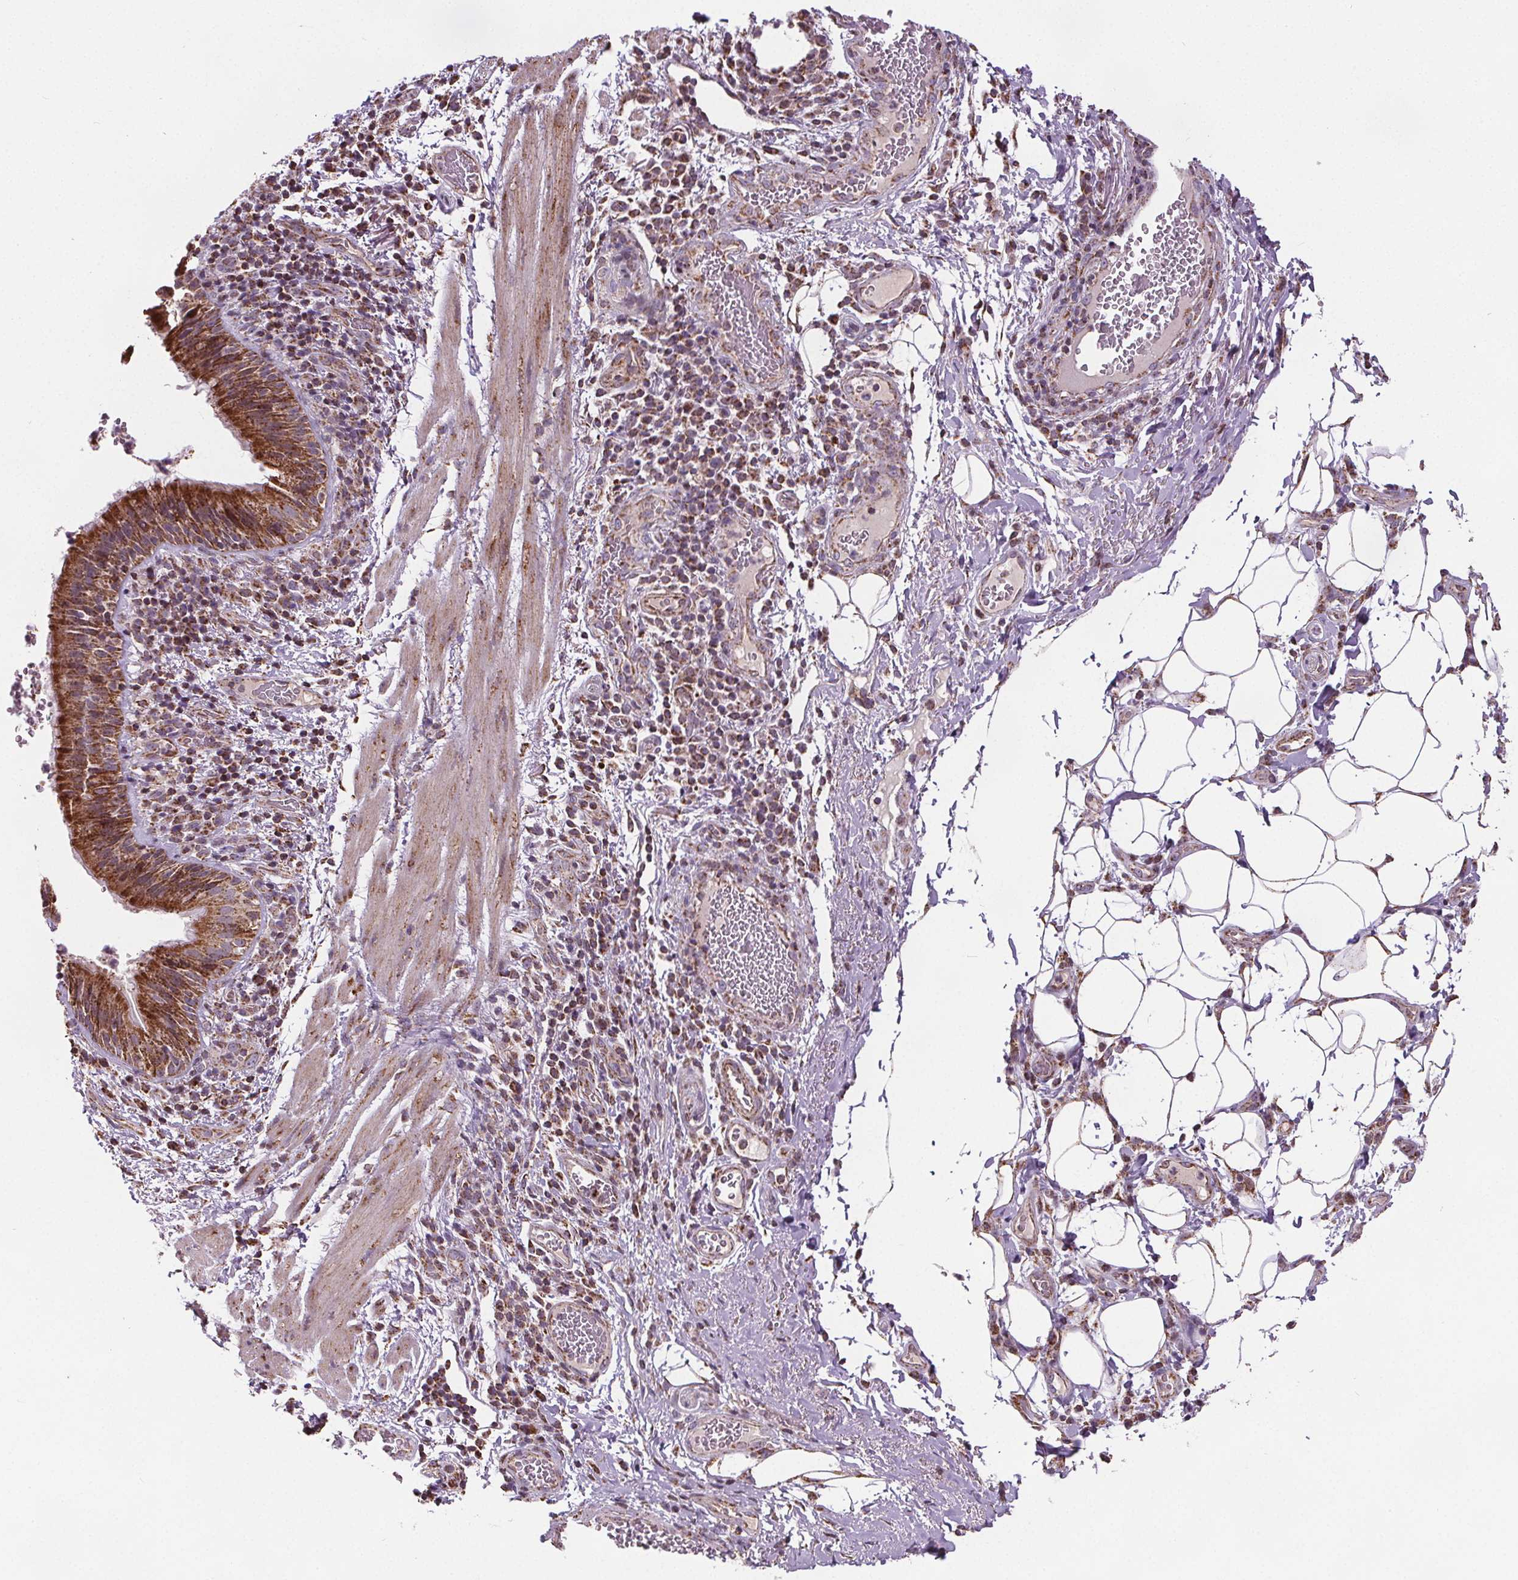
{"staining": {"intensity": "strong", "quantity": ">75%", "location": "cytoplasmic/membranous"}, "tissue": "bronchus", "cell_type": "Respiratory epithelial cells", "image_type": "normal", "snomed": [{"axis": "morphology", "description": "Normal tissue, NOS"}, {"axis": "topography", "description": "Lymph node"}, {"axis": "topography", "description": "Bronchus"}], "caption": "This micrograph shows benign bronchus stained with IHC to label a protein in brown. The cytoplasmic/membranous of respiratory epithelial cells show strong positivity for the protein. Nuclei are counter-stained blue.", "gene": "SUCLA2", "patient": {"sex": "male", "age": 56}}